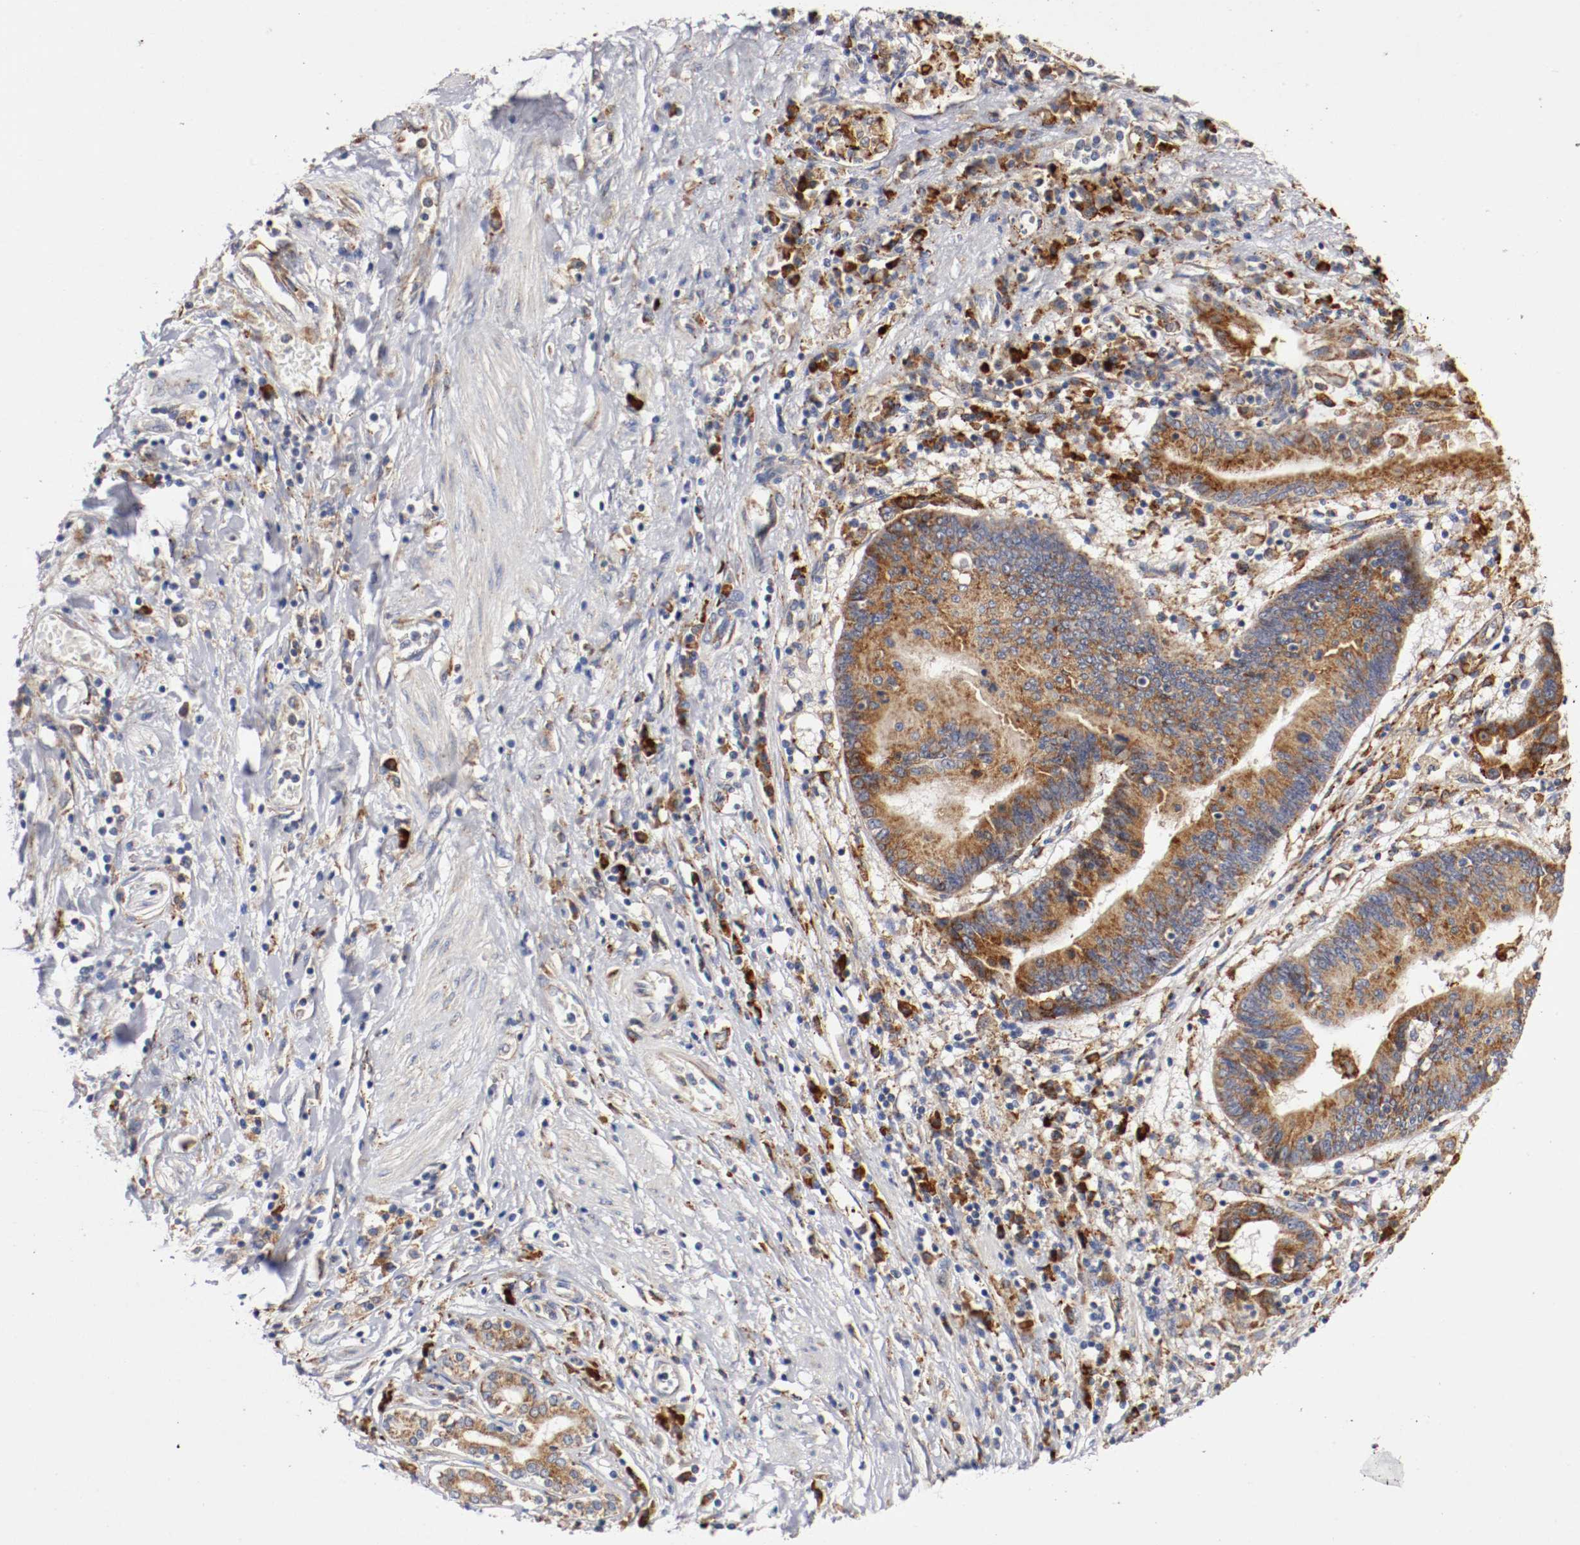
{"staining": {"intensity": "strong", "quantity": ">75%", "location": "cytoplasmic/membranous"}, "tissue": "pancreatic cancer", "cell_type": "Tumor cells", "image_type": "cancer", "snomed": [{"axis": "morphology", "description": "Adenocarcinoma, NOS"}, {"axis": "topography", "description": "Pancreas"}], "caption": "Human pancreatic adenocarcinoma stained with a protein marker reveals strong staining in tumor cells.", "gene": "TRAF2", "patient": {"sex": "female", "age": 48}}